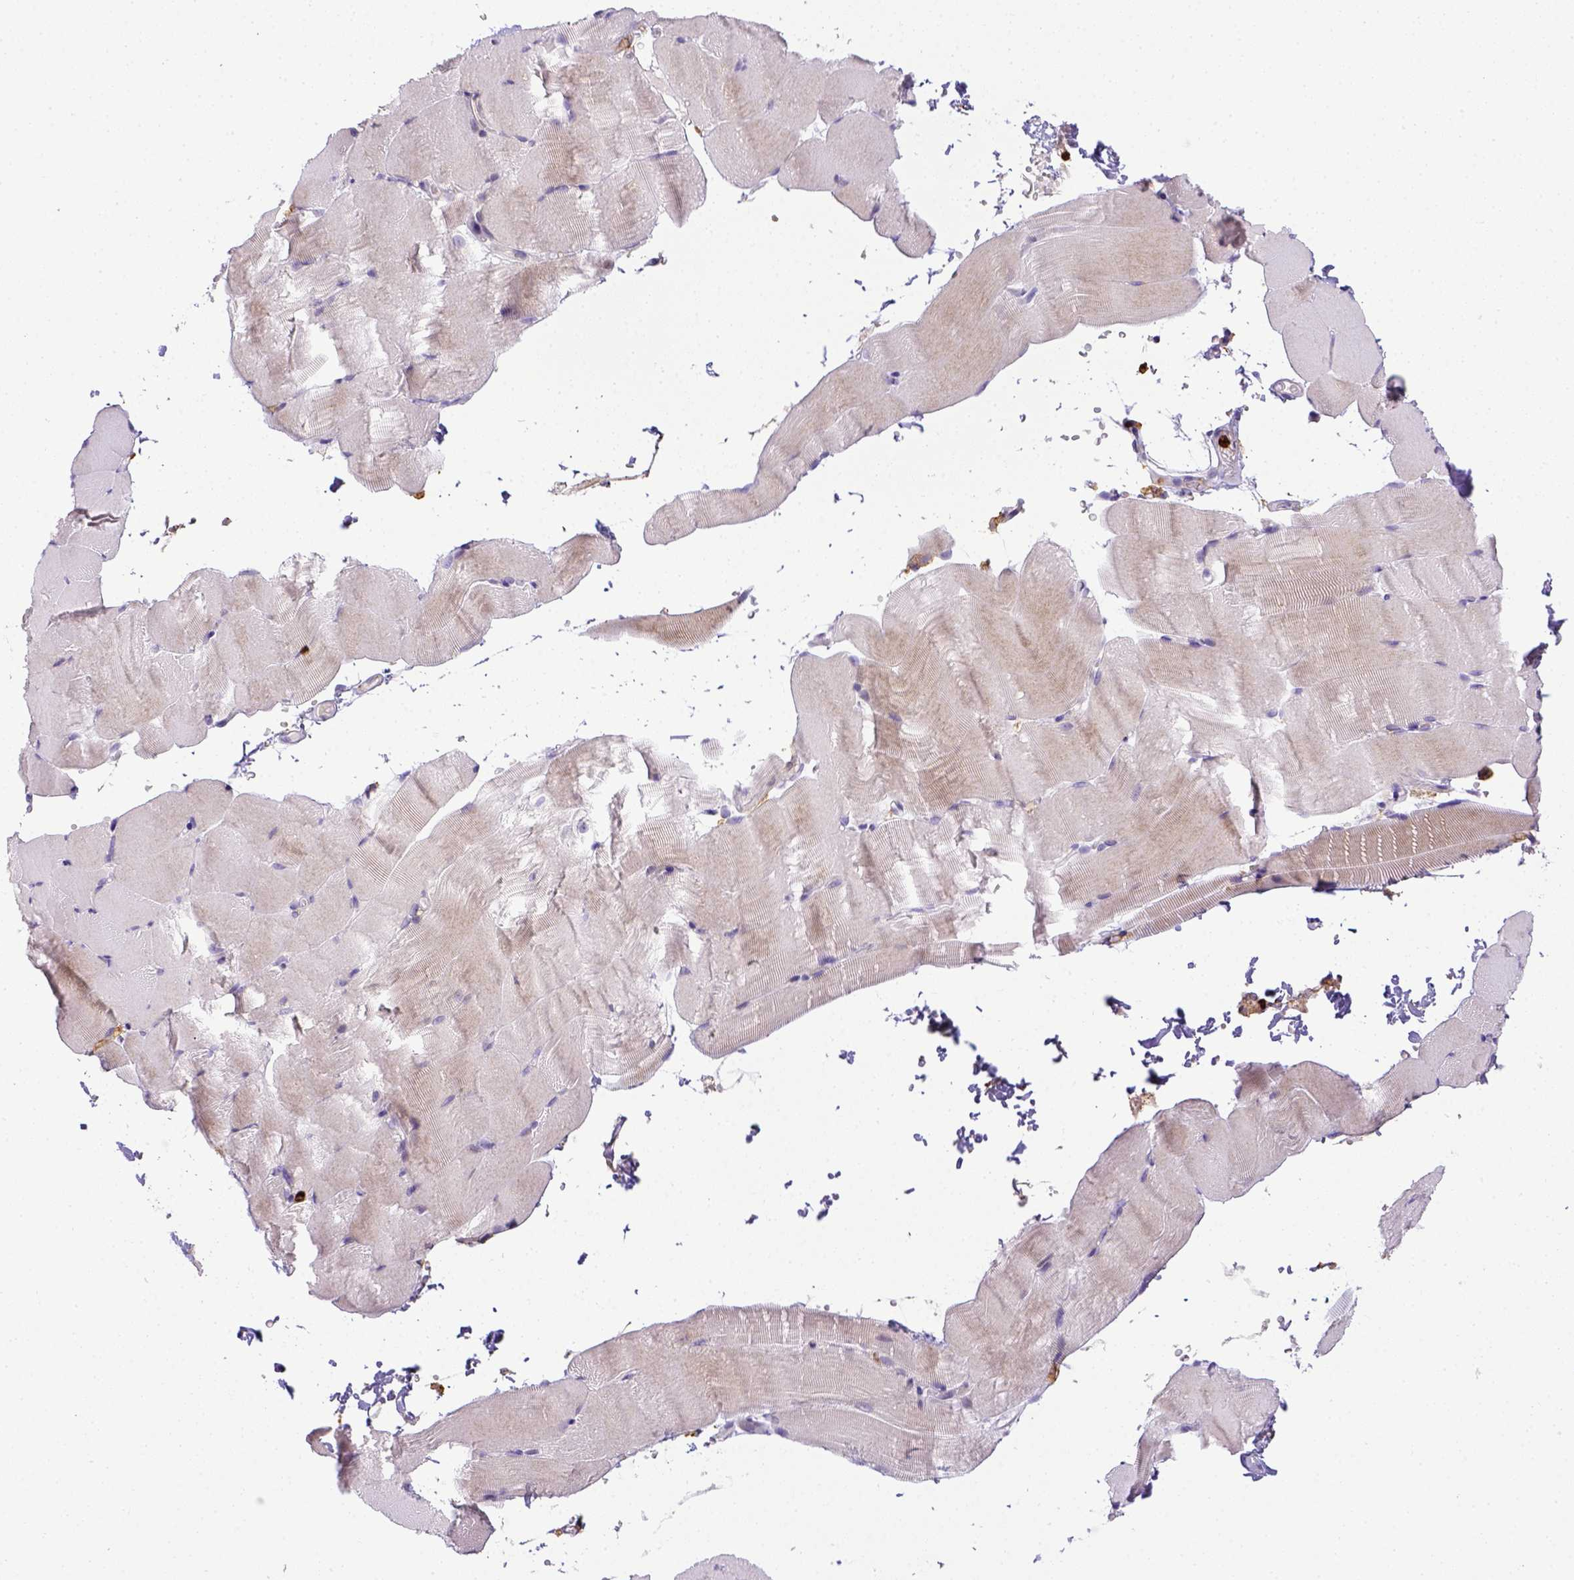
{"staining": {"intensity": "negative", "quantity": "none", "location": "none"}, "tissue": "skeletal muscle", "cell_type": "Myocytes", "image_type": "normal", "snomed": [{"axis": "morphology", "description": "Normal tissue, NOS"}, {"axis": "topography", "description": "Skeletal muscle"}], "caption": "Myocytes are negative for brown protein staining in normal skeletal muscle. The staining was performed using DAB to visualize the protein expression in brown, while the nuclei were stained in blue with hematoxylin (Magnification: 20x).", "gene": "ITGAM", "patient": {"sex": "female", "age": 37}}